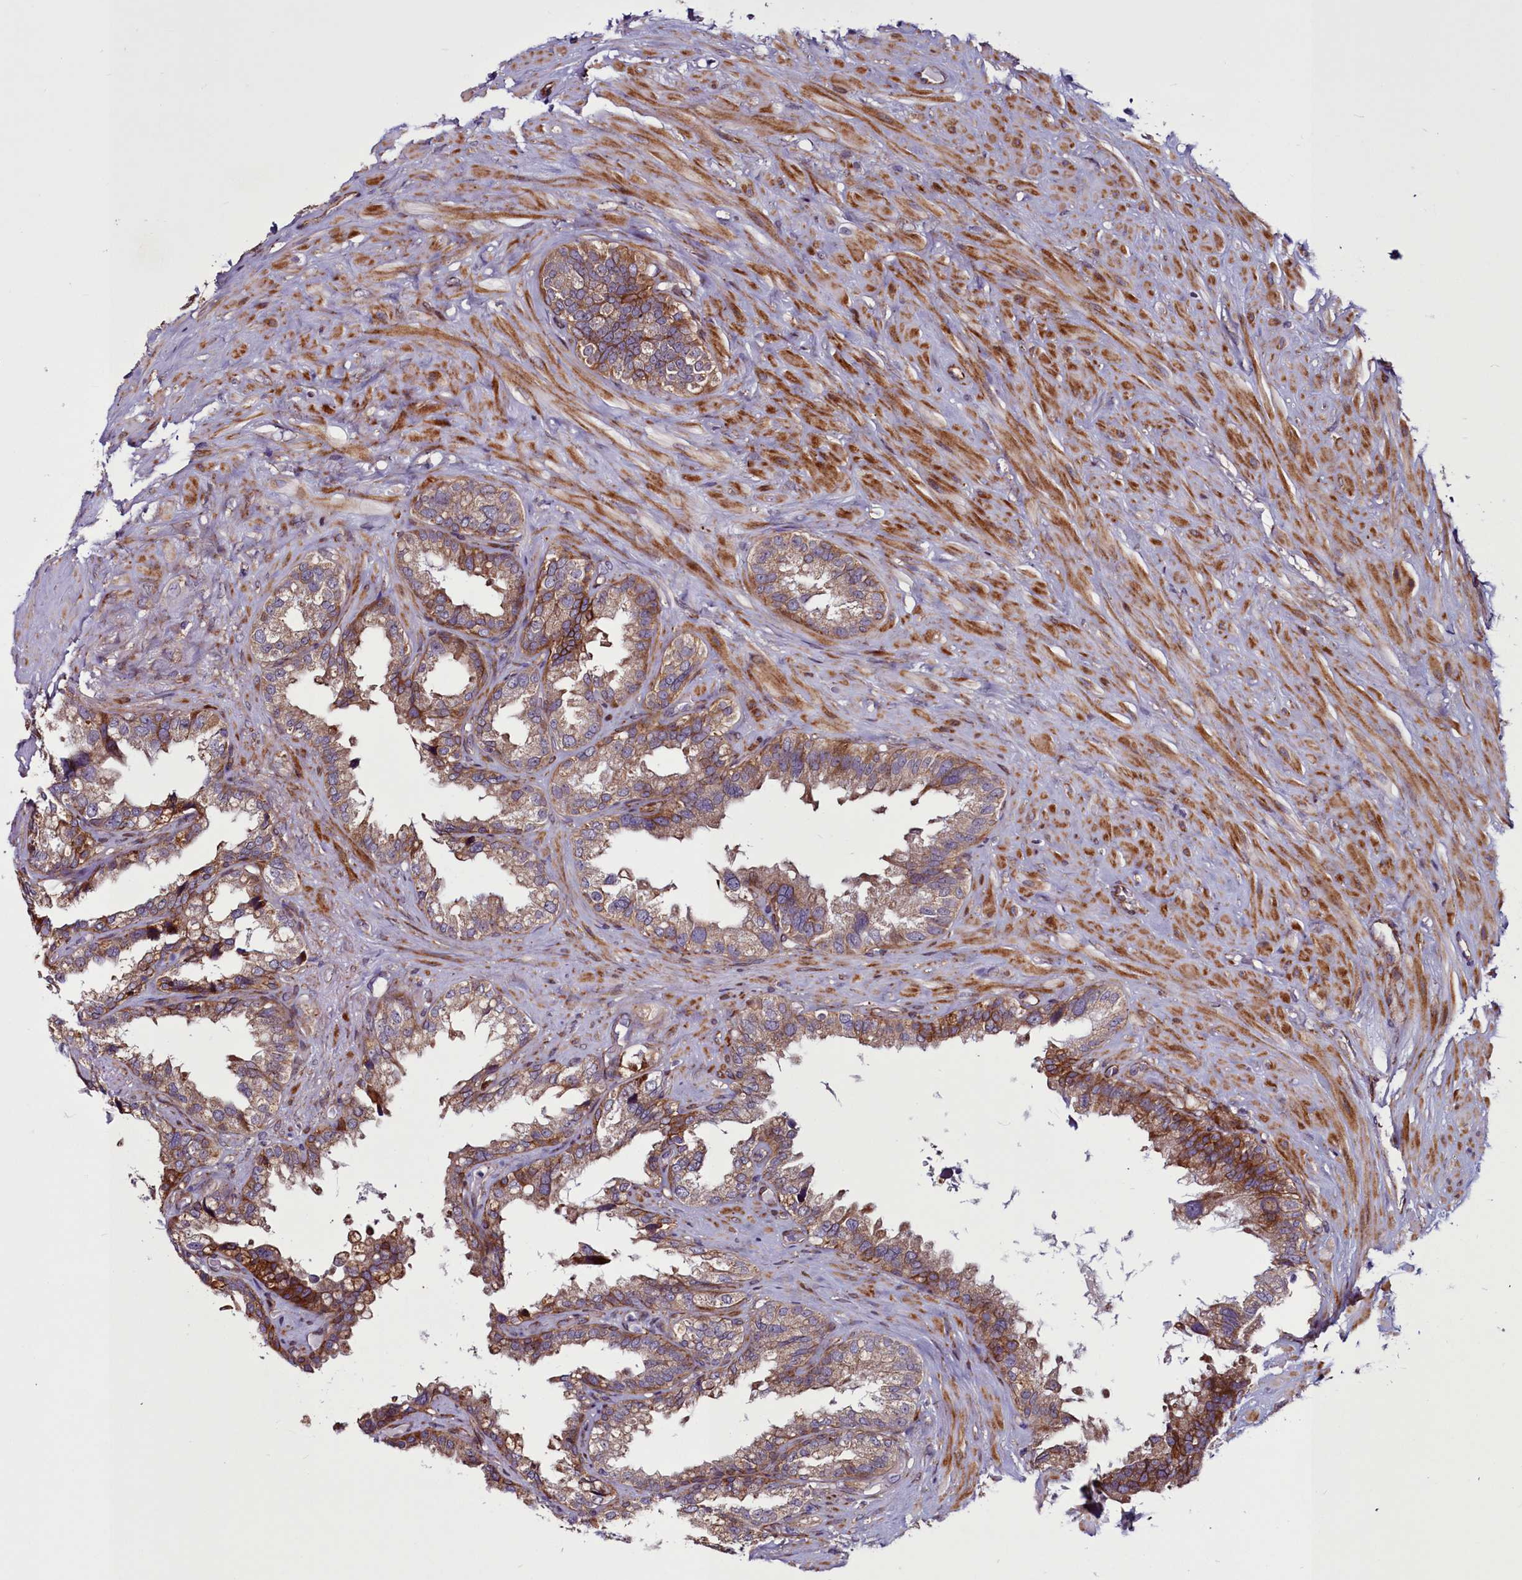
{"staining": {"intensity": "moderate", "quantity": ">75%", "location": "cytoplasmic/membranous"}, "tissue": "seminal vesicle", "cell_type": "Glandular cells", "image_type": "normal", "snomed": [{"axis": "morphology", "description": "Normal tissue, NOS"}, {"axis": "topography", "description": "Seminal veicle"}], "caption": "Seminal vesicle was stained to show a protein in brown. There is medium levels of moderate cytoplasmic/membranous staining in about >75% of glandular cells. (DAB (3,3'-diaminobenzidine) IHC, brown staining for protein, blue staining for nuclei).", "gene": "MCRIP1", "patient": {"sex": "male", "age": 80}}